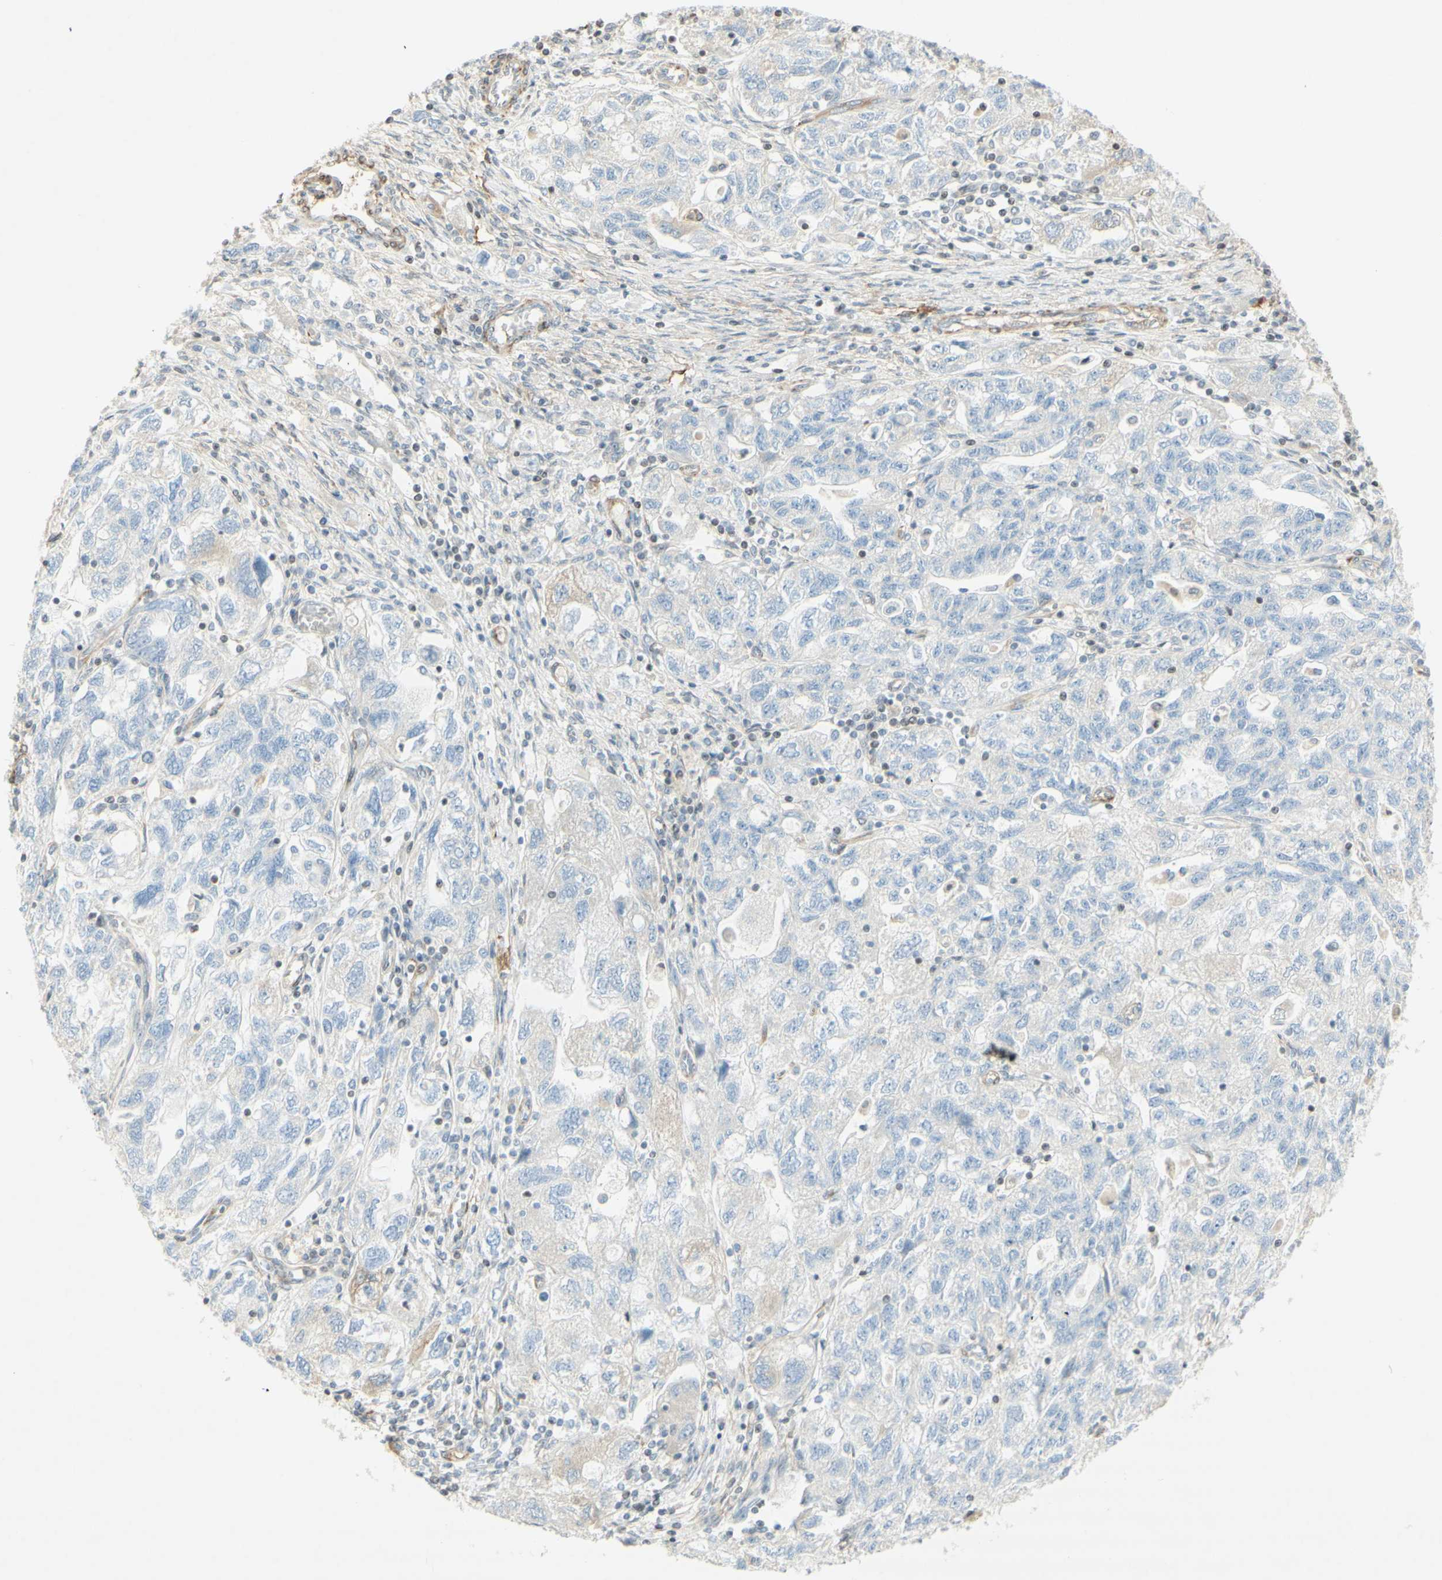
{"staining": {"intensity": "weak", "quantity": "<25%", "location": "cytoplasmic/membranous"}, "tissue": "ovarian cancer", "cell_type": "Tumor cells", "image_type": "cancer", "snomed": [{"axis": "morphology", "description": "Carcinoma, NOS"}, {"axis": "morphology", "description": "Cystadenocarcinoma, serous, NOS"}, {"axis": "topography", "description": "Ovary"}], "caption": "The image shows no significant staining in tumor cells of ovarian cancer.", "gene": "MAP1B", "patient": {"sex": "female", "age": 69}}